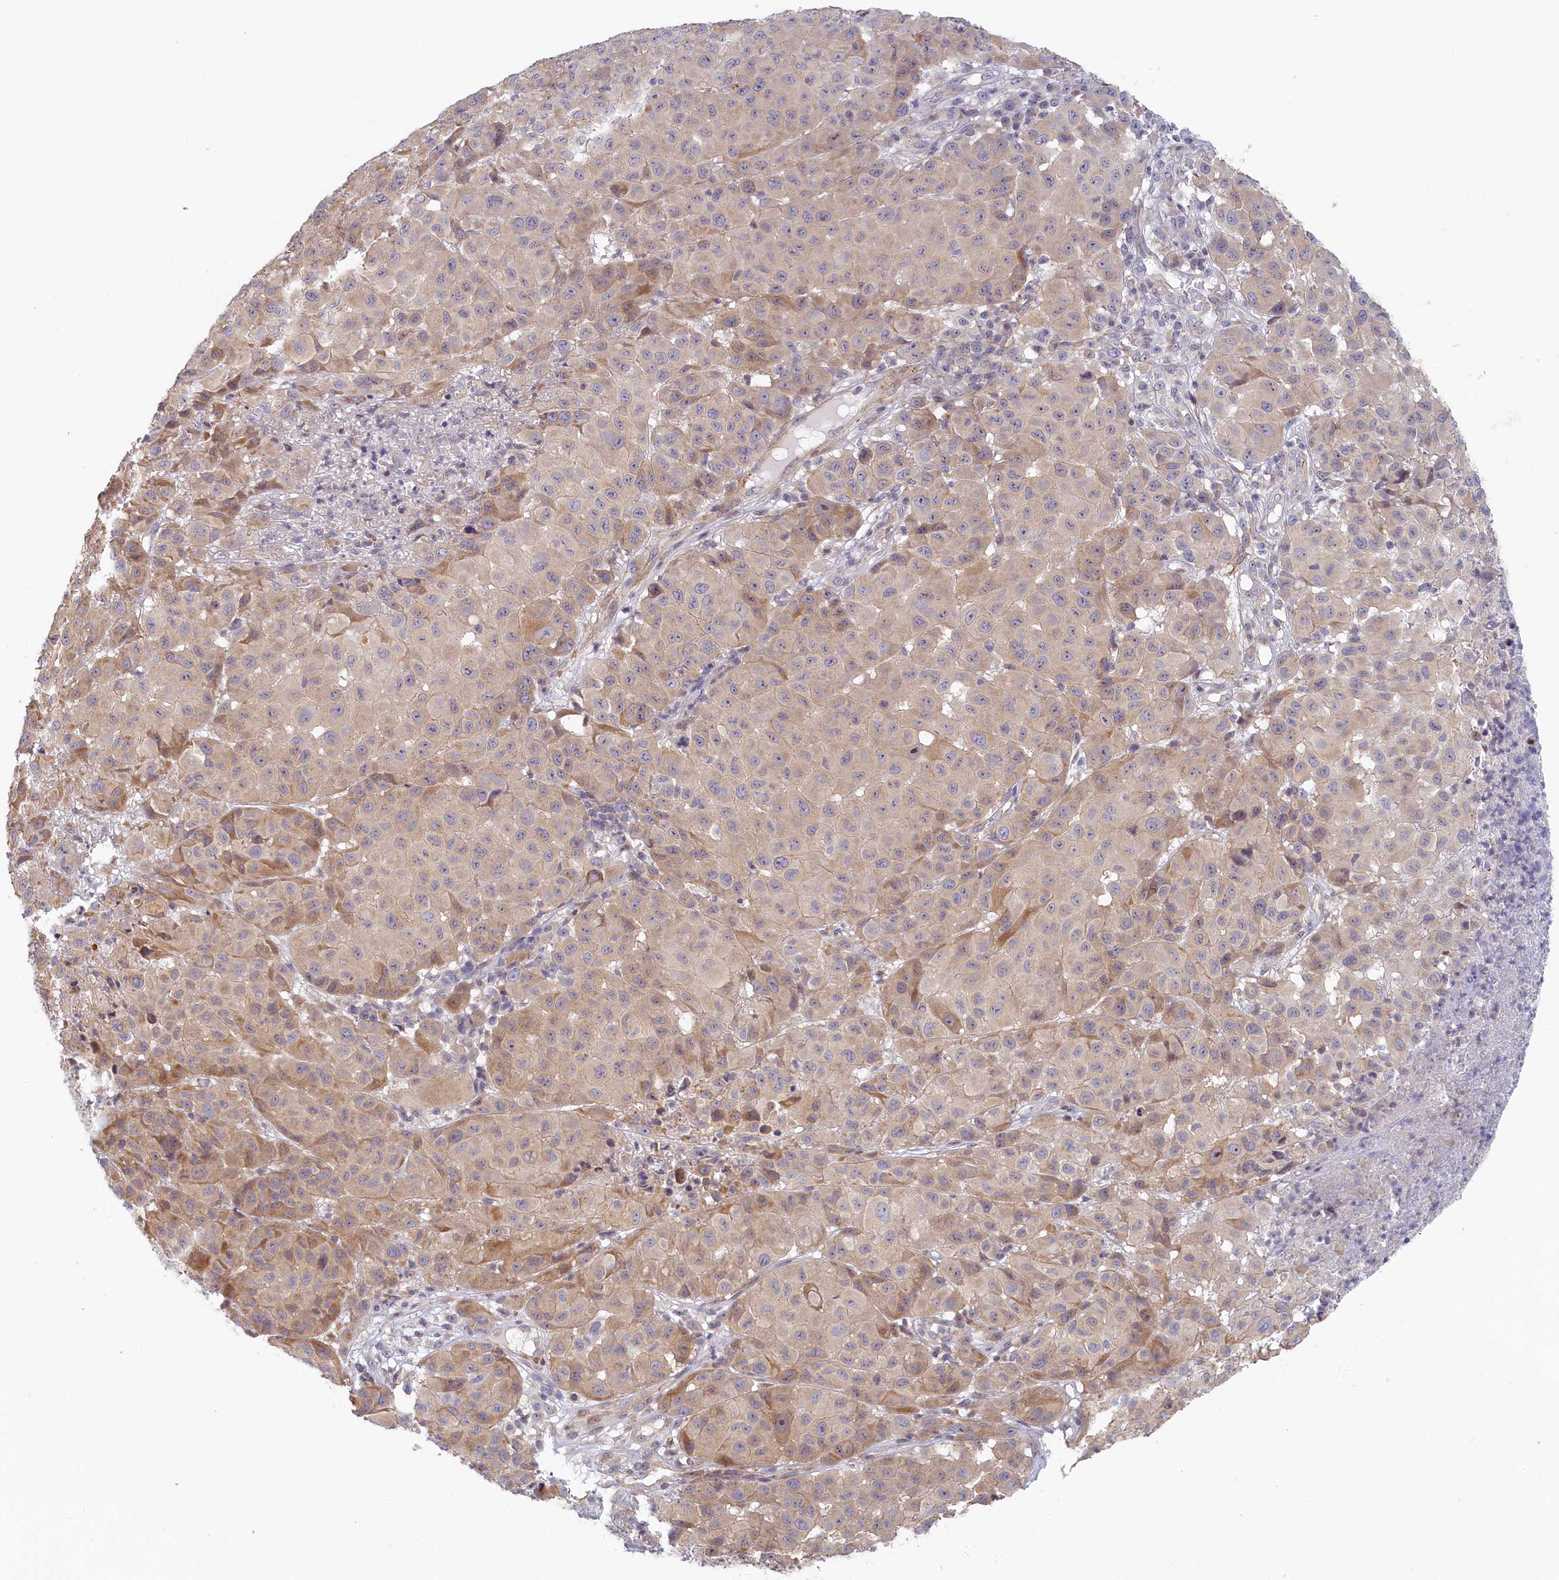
{"staining": {"intensity": "moderate", "quantity": "25%-75%", "location": "cytoplasmic/membranous"}, "tissue": "melanoma", "cell_type": "Tumor cells", "image_type": "cancer", "snomed": [{"axis": "morphology", "description": "Malignant melanoma, NOS"}, {"axis": "topography", "description": "Skin"}], "caption": "A medium amount of moderate cytoplasmic/membranous positivity is appreciated in about 25%-75% of tumor cells in malignant melanoma tissue. (DAB = brown stain, brightfield microscopy at high magnification).", "gene": "INTS4", "patient": {"sex": "male", "age": 73}}